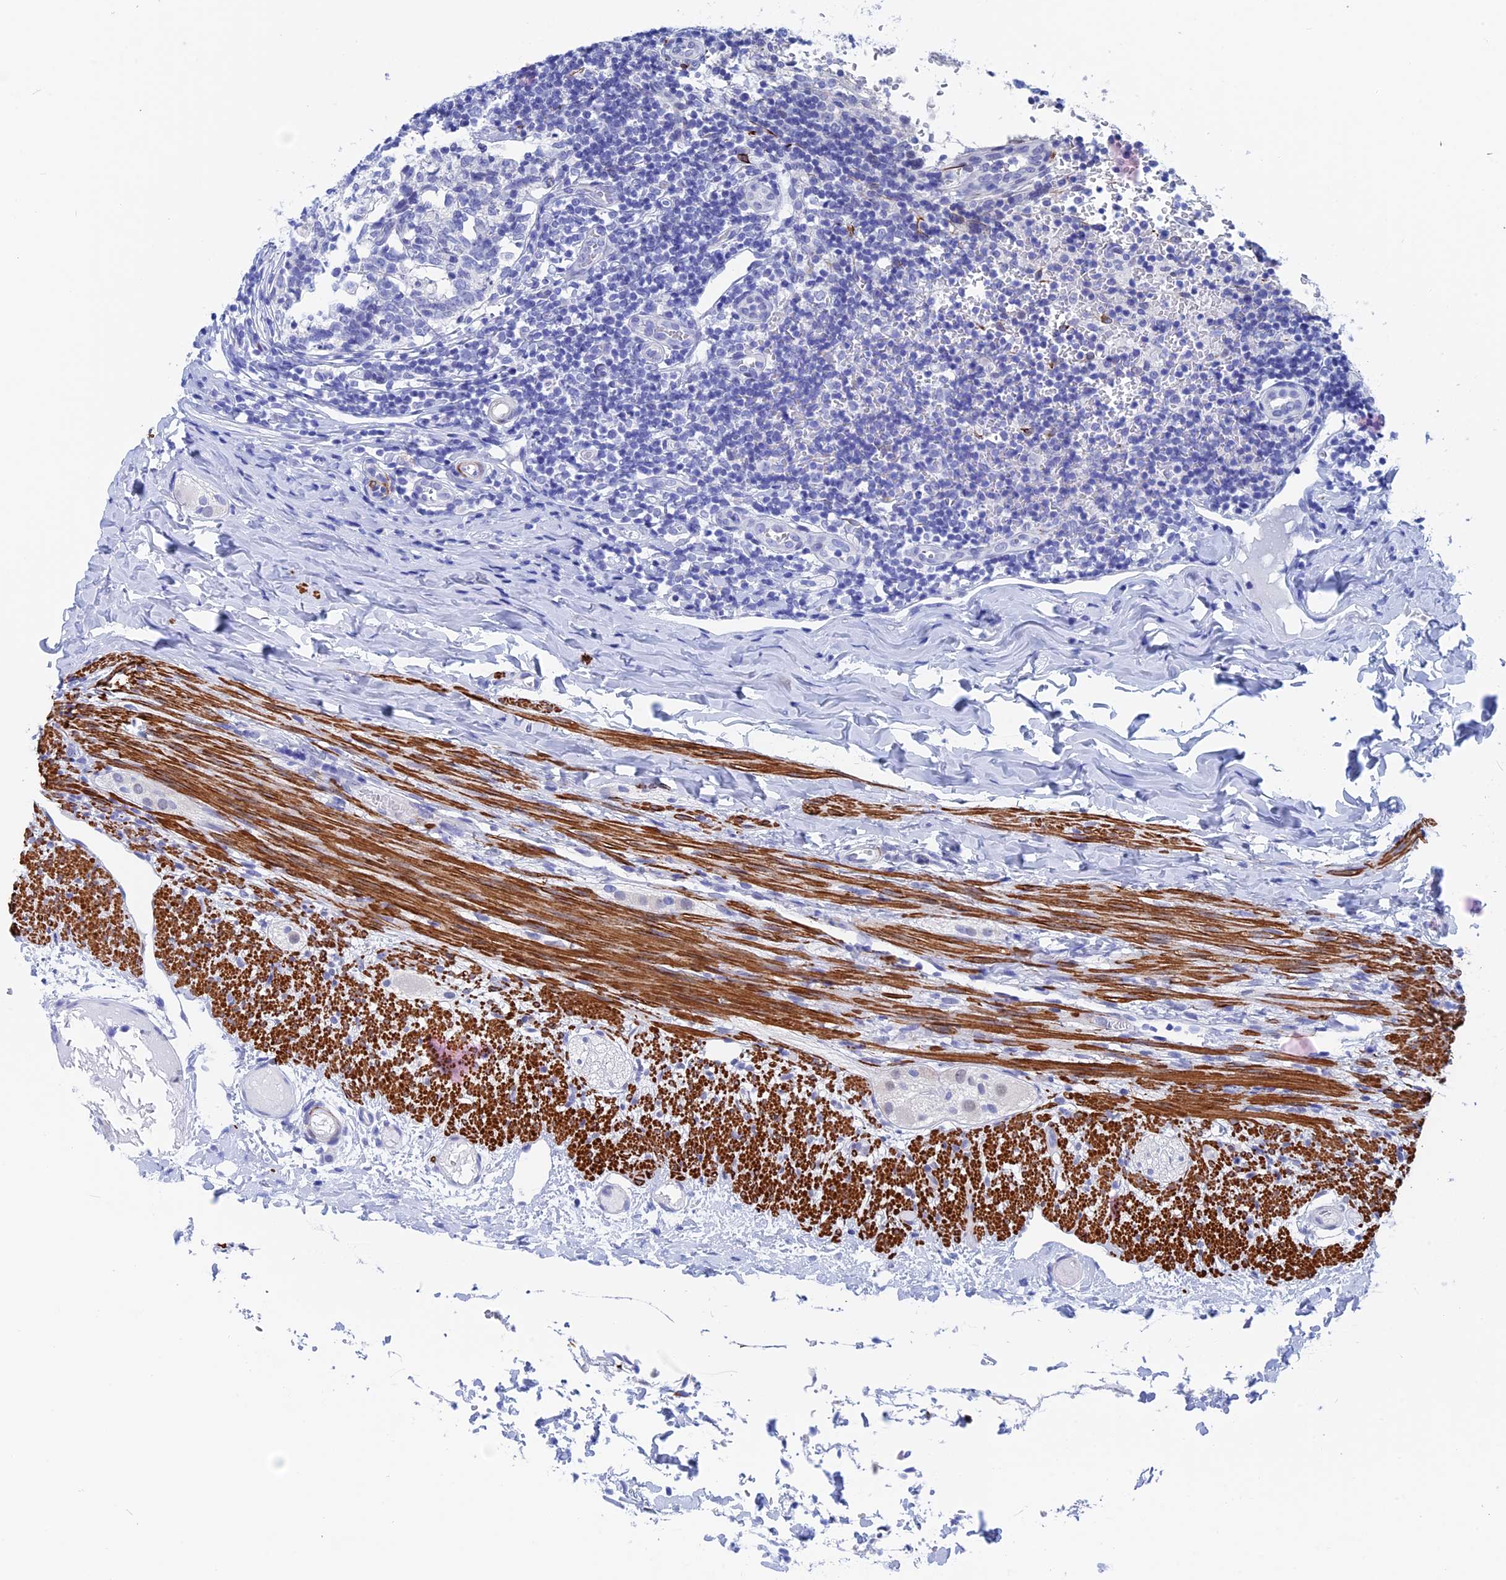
{"staining": {"intensity": "negative", "quantity": "none", "location": "none"}, "tissue": "appendix", "cell_type": "Glandular cells", "image_type": "normal", "snomed": [{"axis": "morphology", "description": "Normal tissue, NOS"}, {"axis": "topography", "description": "Appendix"}], "caption": "Glandular cells show no significant staining in unremarkable appendix.", "gene": "WDR83", "patient": {"sex": "male", "age": 8}}